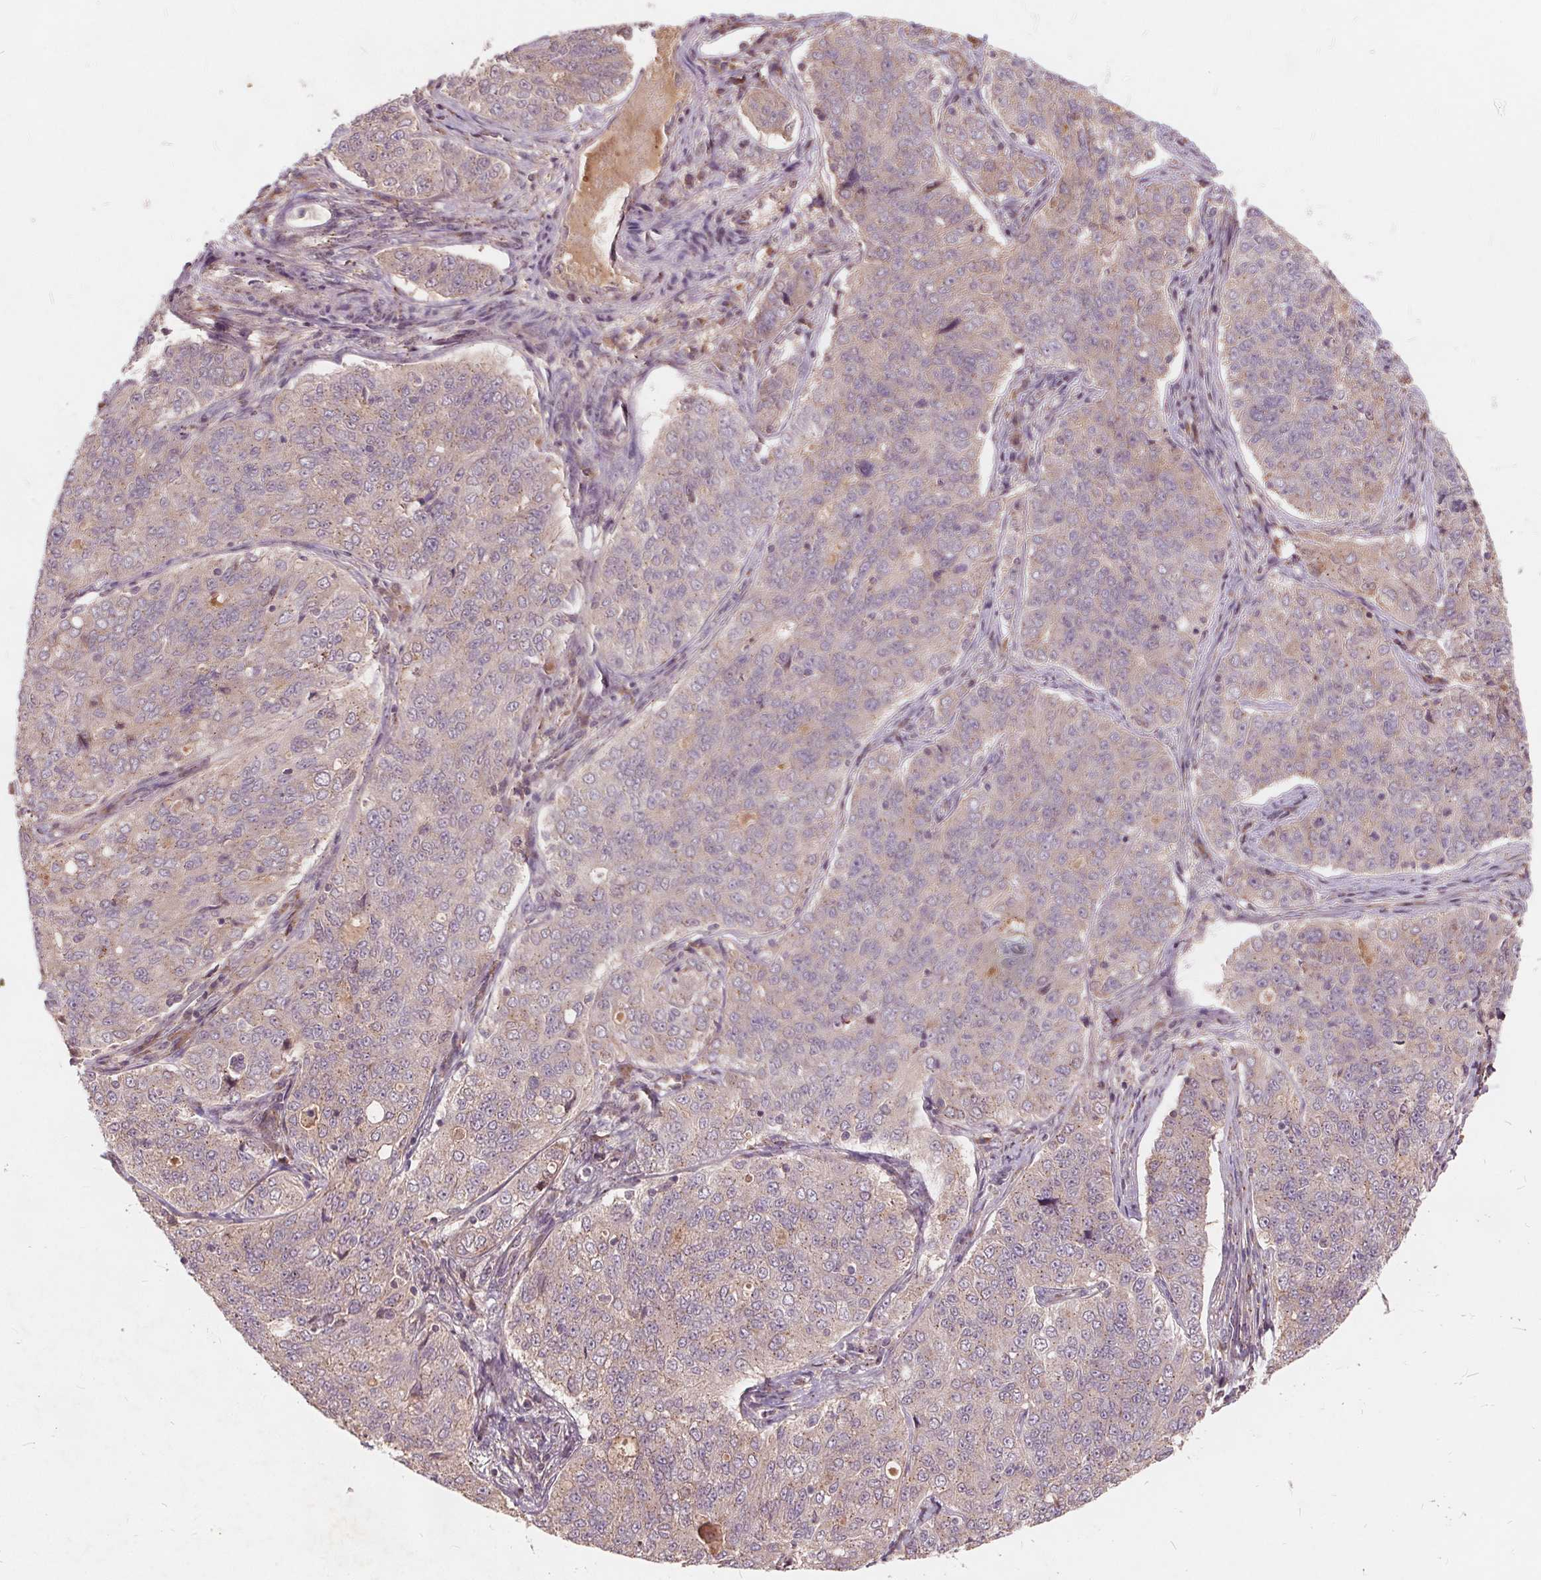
{"staining": {"intensity": "negative", "quantity": "none", "location": "none"}, "tissue": "endometrial cancer", "cell_type": "Tumor cells", "image_type": "cancer", "snomed": [{"axis": "morphology", "description": "Adenocarcinoma, NOS"}, {"axis": "topography", "description": "Endometrium"}], "caption": "Immunohistochemical staining of endometrial adenocarcinoma shows no significant positivity in tumor cells. The staining is performed using DAB (3,3'-diaminobenzidine) brown chromogen with nuclei counter-stained in using hematoxylin.", "gene": "CSNK1G2", "patient": {"sex": "female", "age": 43}}